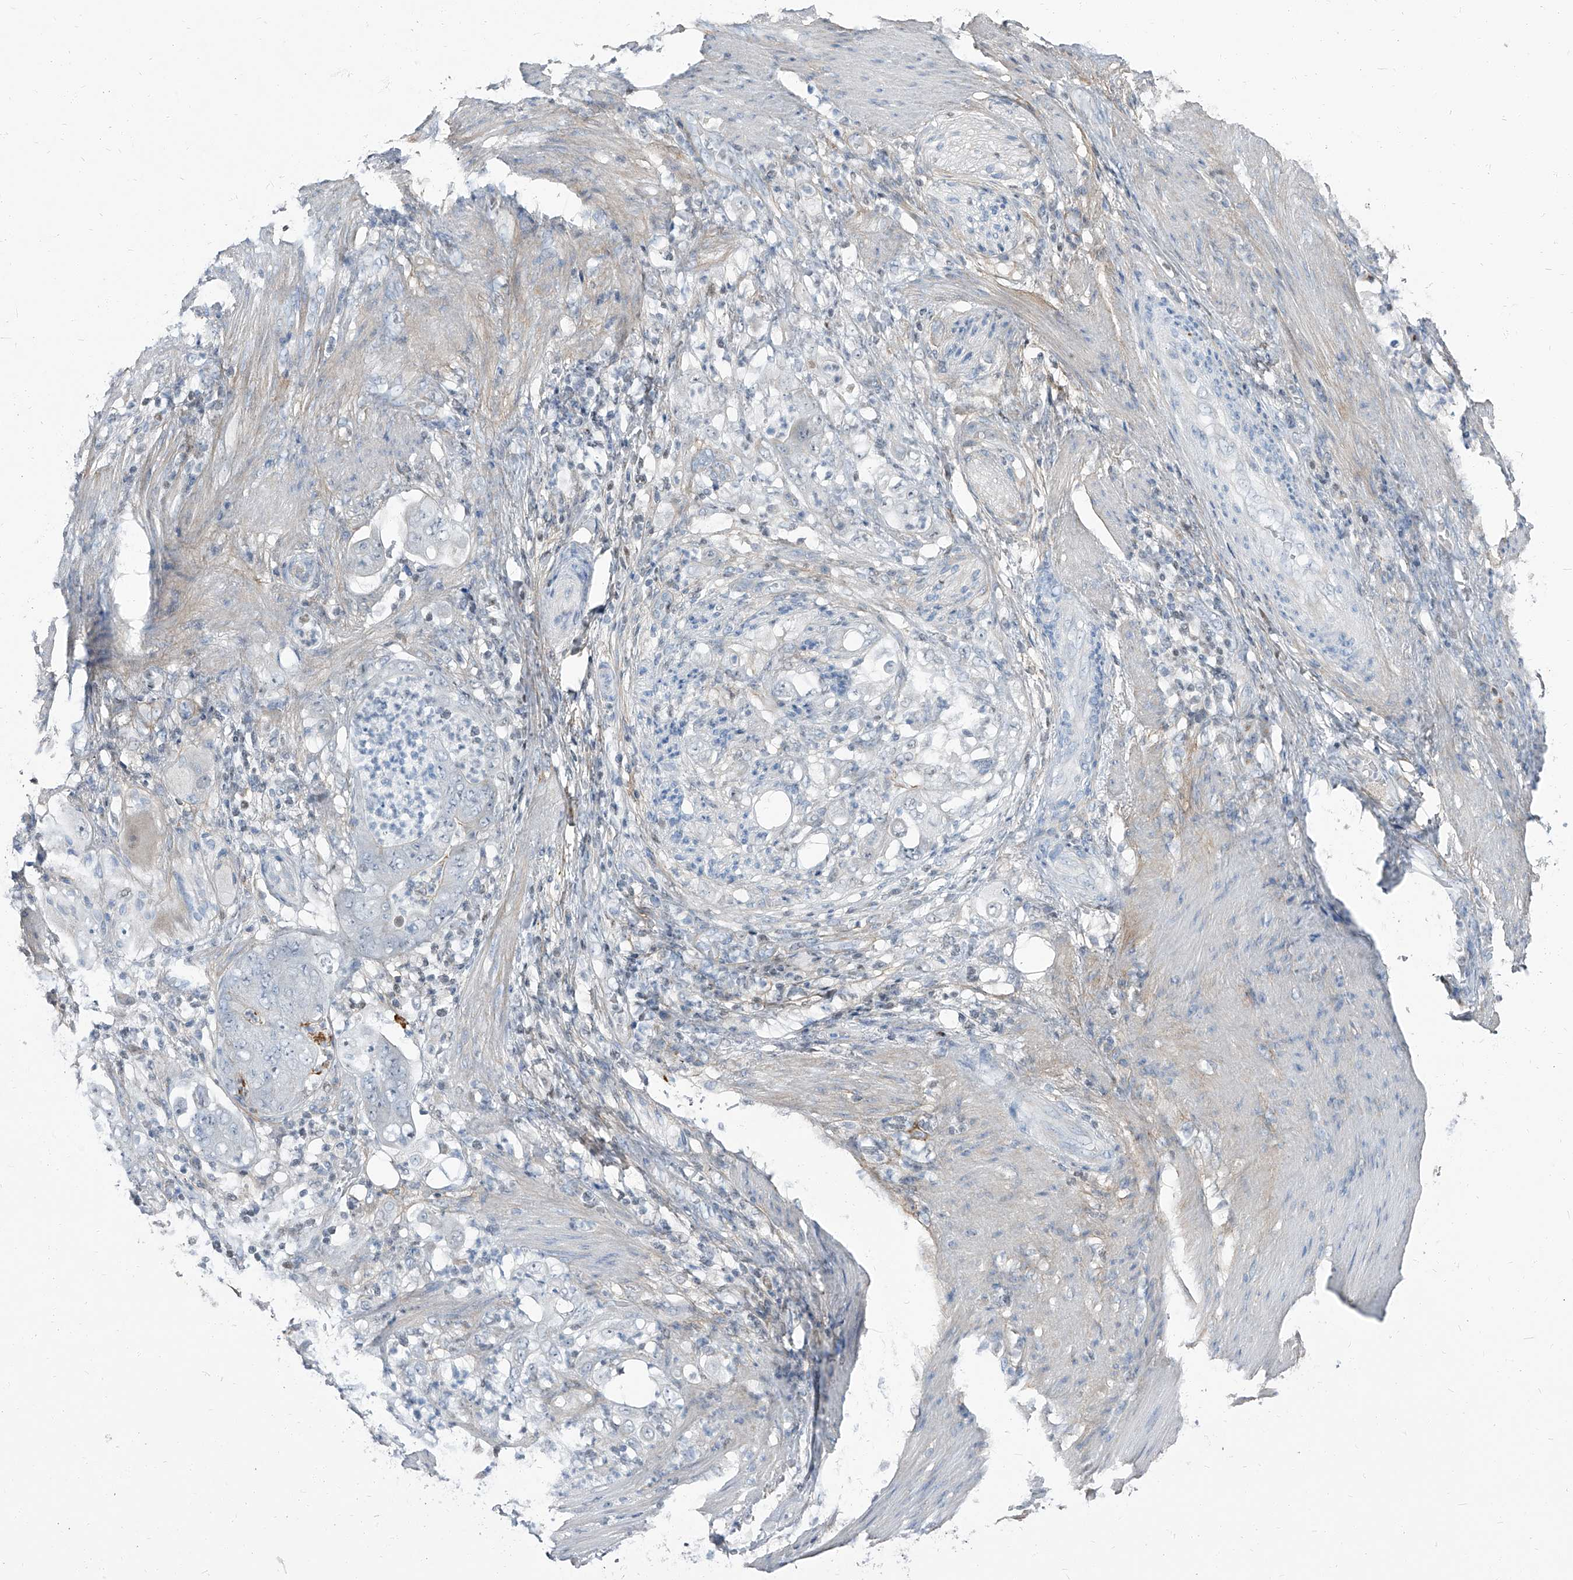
{"staining": {"intensity": "negative", "quantity": "none", "location": "none"}, "tissue": "stomach cancer", "cell_type": "Tumor cells", "image_type": "cancer", "snomed": [{"axis": "morphology", "description": "Adenocarcinoma, NOS"}, {"axis": "topography", "description": "Stomach"}], "caption": "Tumor cells show no significant expression in stomach cancer (adenocarcinoma).", "gene": "HOXA3", "patient": {"sex": "female", "age": 73}}